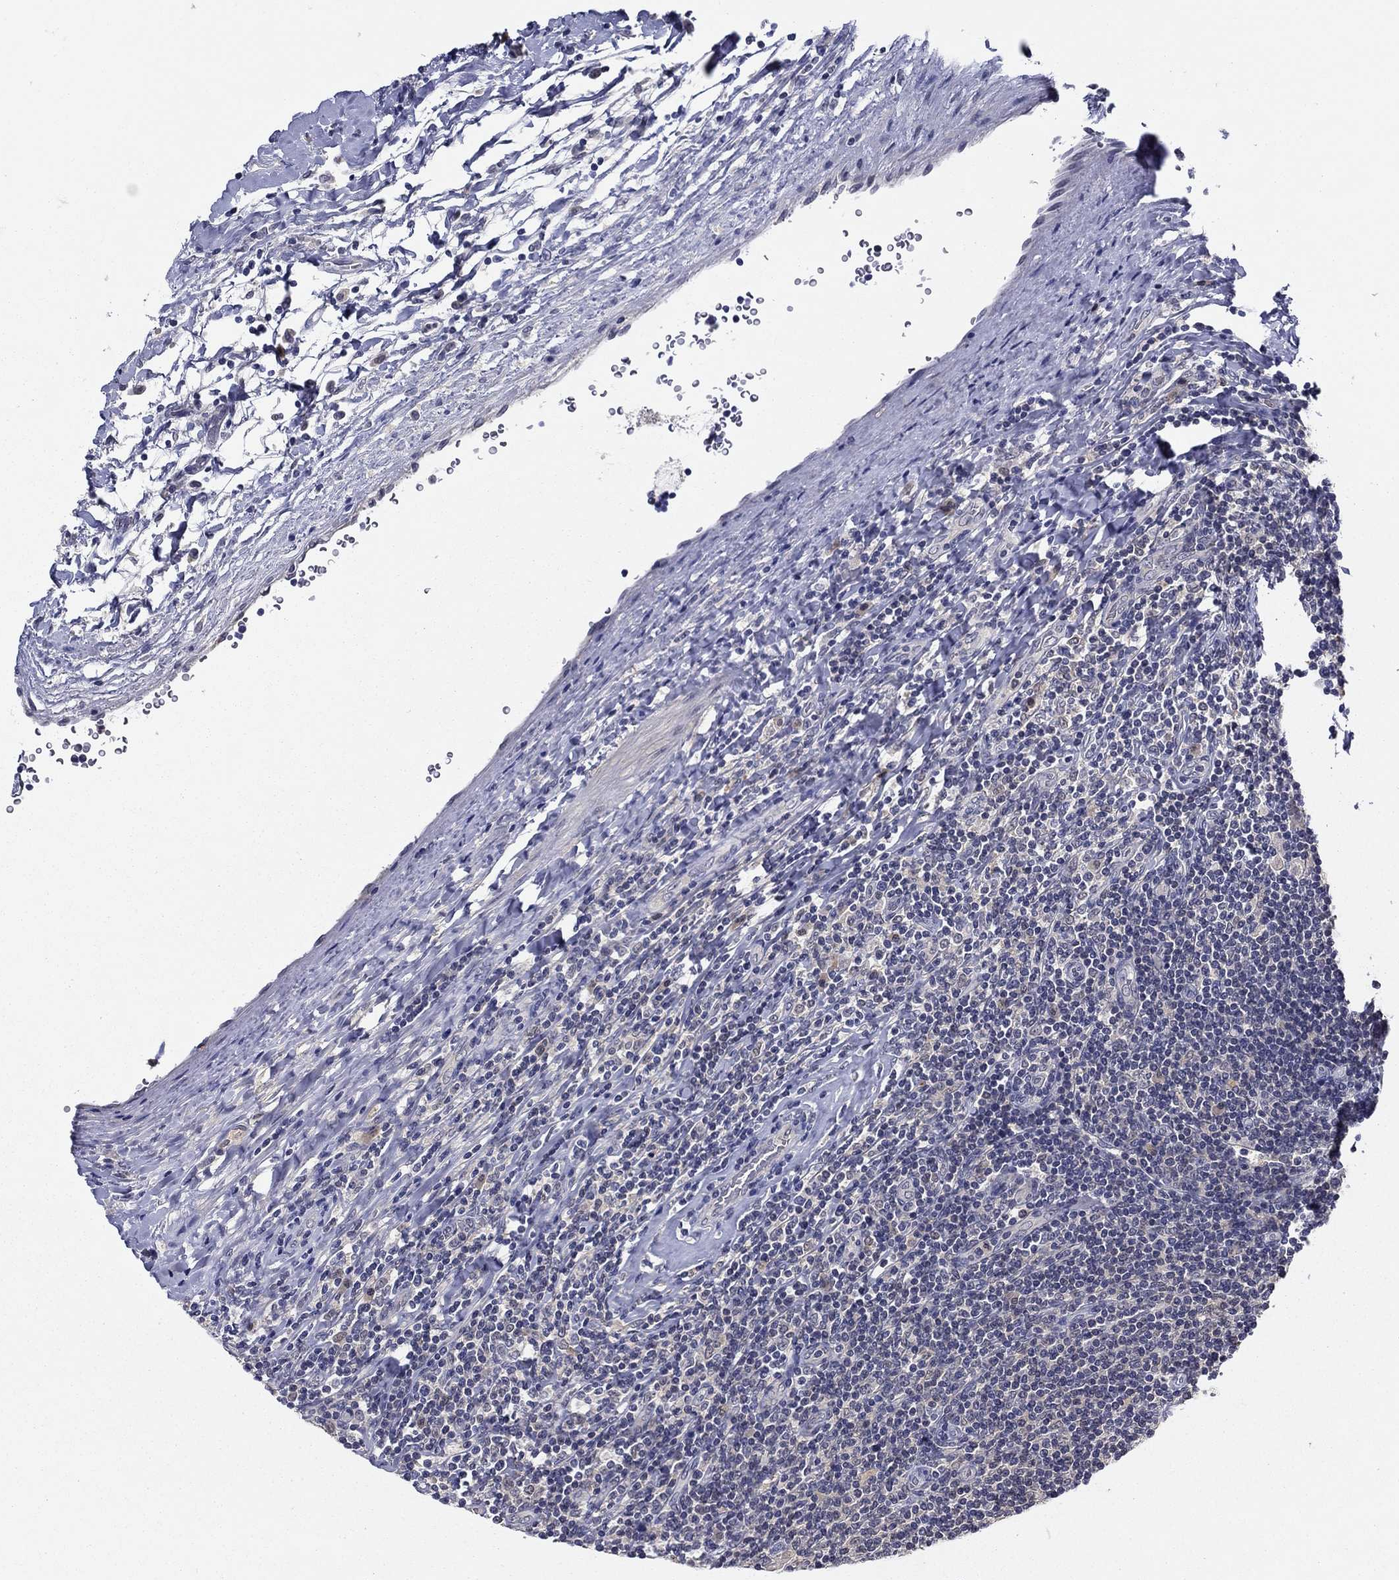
{"staining": {"intensity": "negative", "quantity": "none", "location": "none"}, "tissue": "lymphoma", "cell_type": "Tumor cells", "image_type": "cancer", "snomed": [{"axis": "morphology", "description": "Hodgkin's disease, NOS"}, {"axis": "topography", "description": "Lymph node"}], "caption": "This is an IHC micrograph of human lymphoma. There is no positivity in tumor cells.", "gene": "DDTL", "patient": {"sex": "male", "age": 40}}